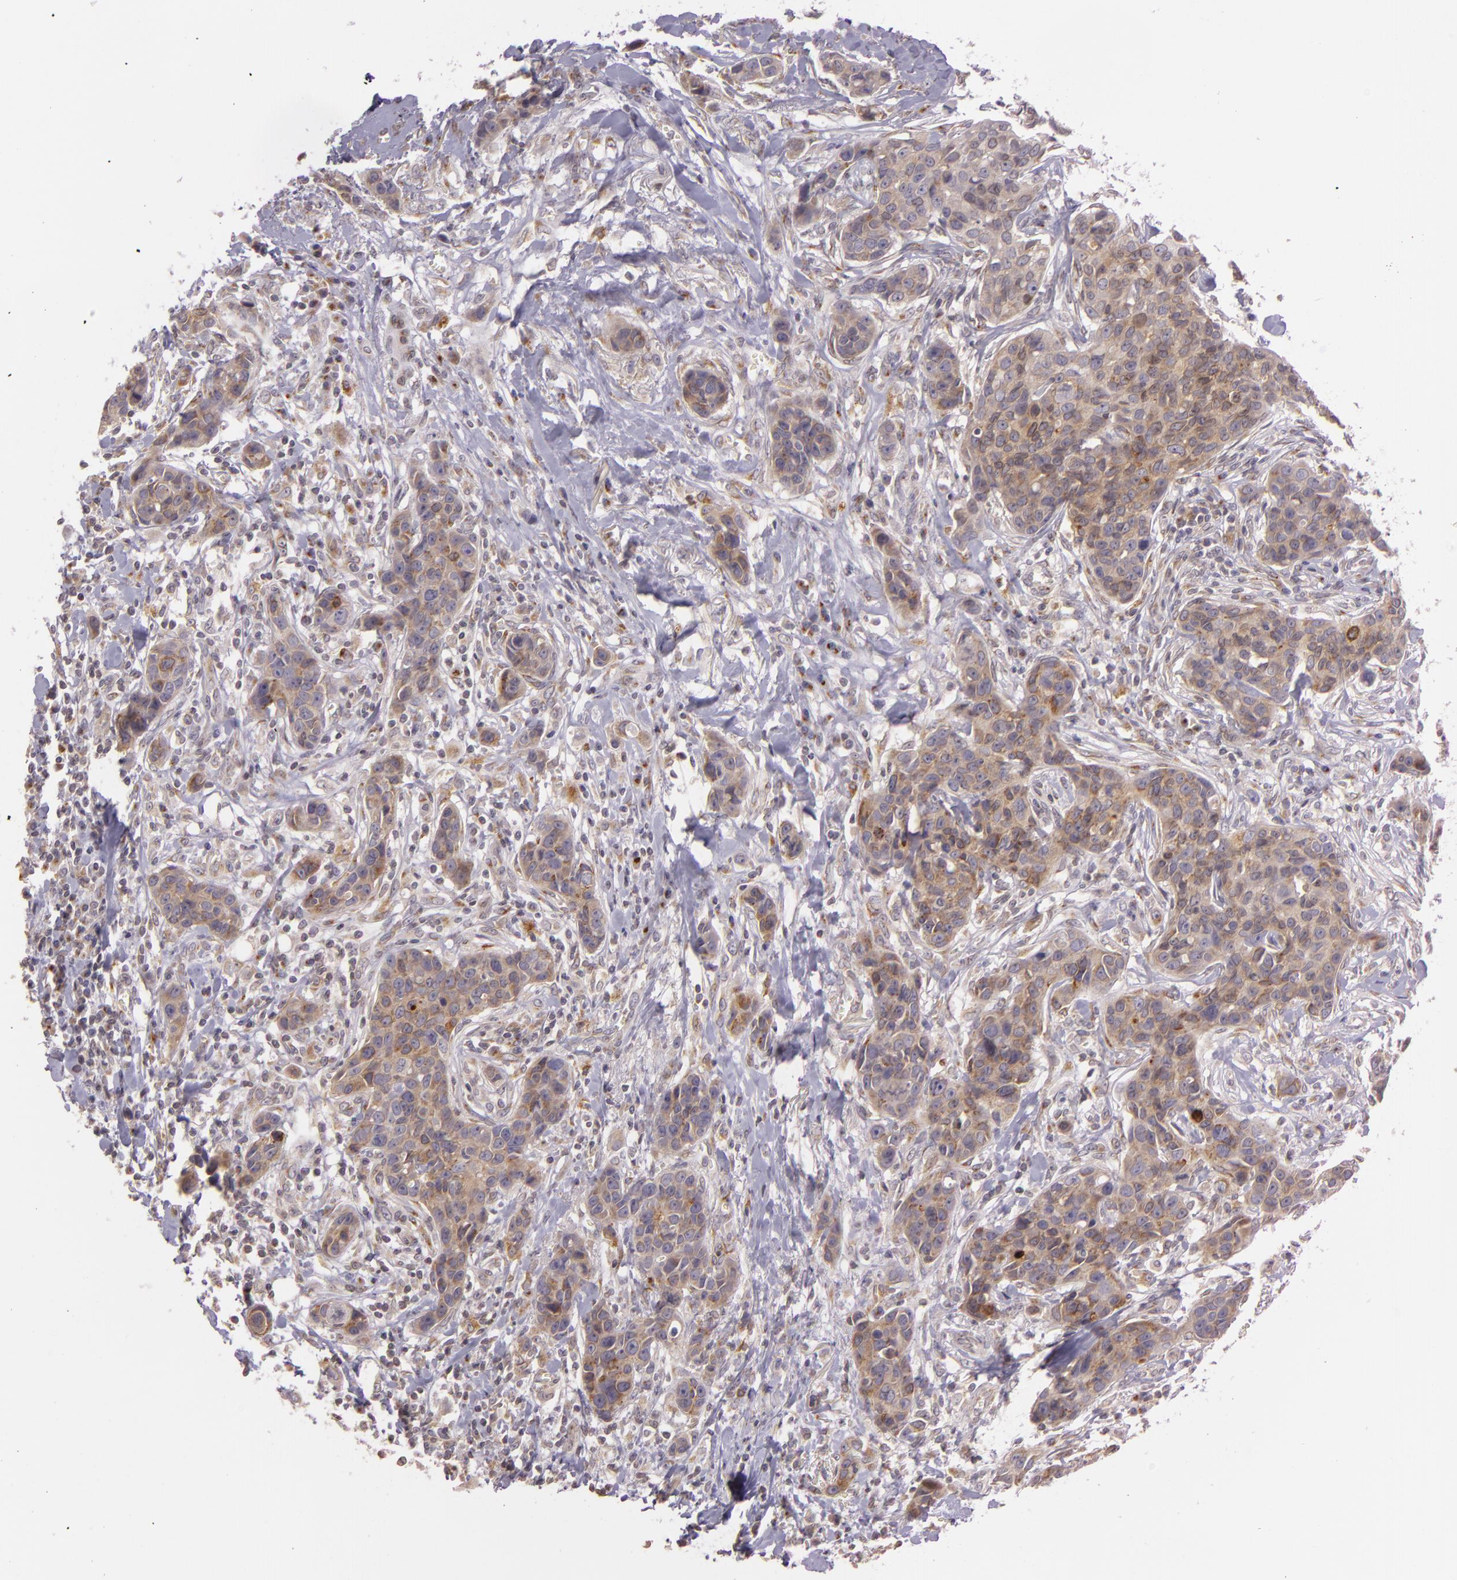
{"staining": {"intensity": "moderate", "quantity": ">75%", "location": "cytoplasmic/membranous"}, "tissue": "breast cancer", "cell_type": "Tumor cells", "image_type": "cancer", "snomed": [{"axis": "morphology", "description": "Duct carcinoma"}, {"axis": "topography", "description": "Breast"}], "caption": "Protein expression analysis of human breast cancer reveals moderate cytoplasmic/membranous positivity in about >75% of tumor cells.", "gene": "LGMN", "patient": {"sex": "female", "age": 91}}